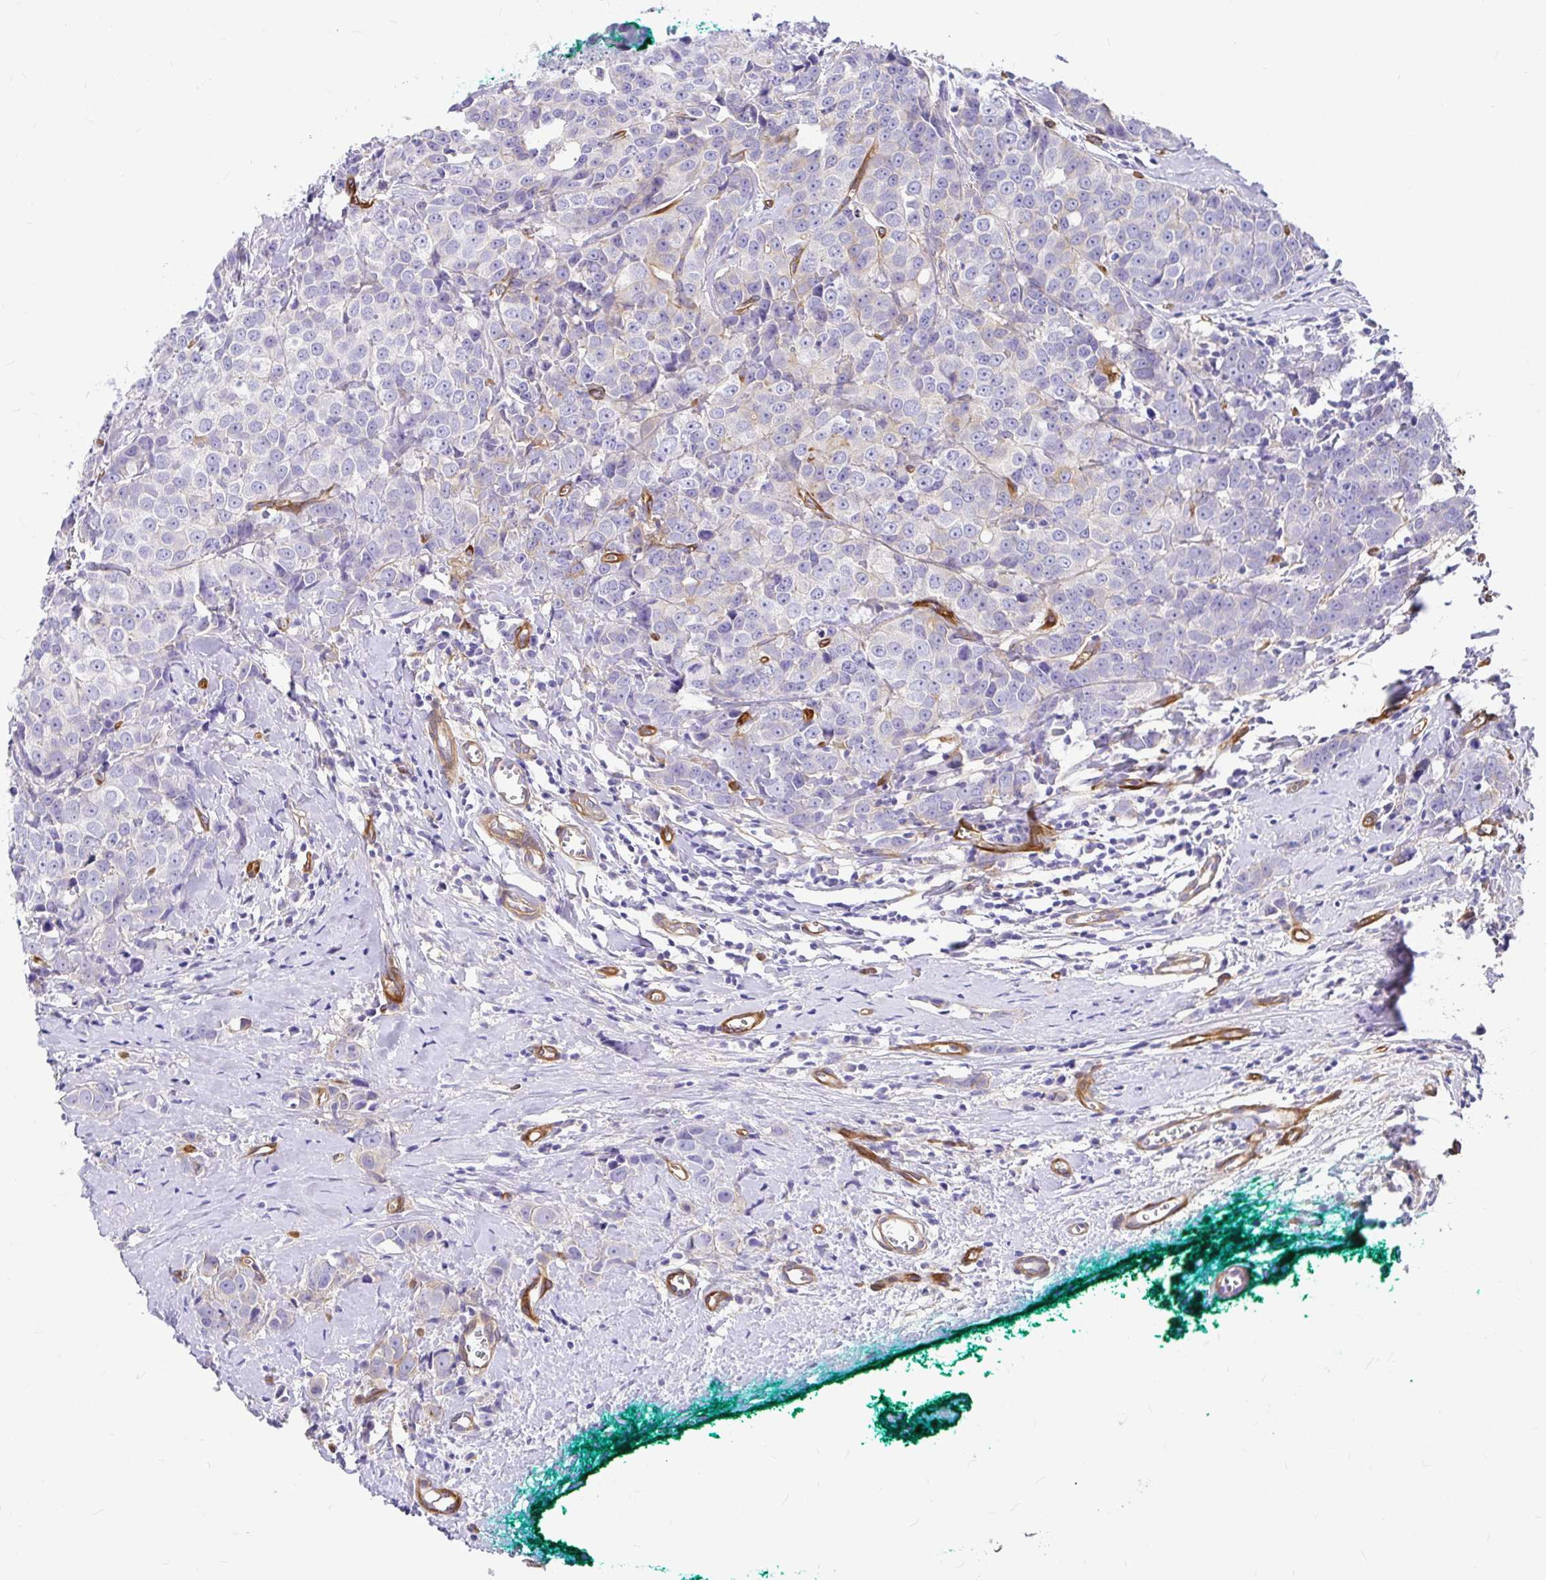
{"staining": {"intensity": "negative", "quantity": "none", "location": "none"}, "tissue": "breast cancer", "cell_type": "Tumor cells", "image_type": "cancer", "snomed": [{"axis": "morphology", "description": "Duct carcinoma"}, {"axis": "topography", "description": "Breast"}], "caption": "Immunohistochemistry histopathology image of breast infiltrating ductal carcinoma stained for a protein (brown), which exhibits no staining in tumor cells.", "gene": "MYO1B", "patient": {"sex": "female", "age": 80}}